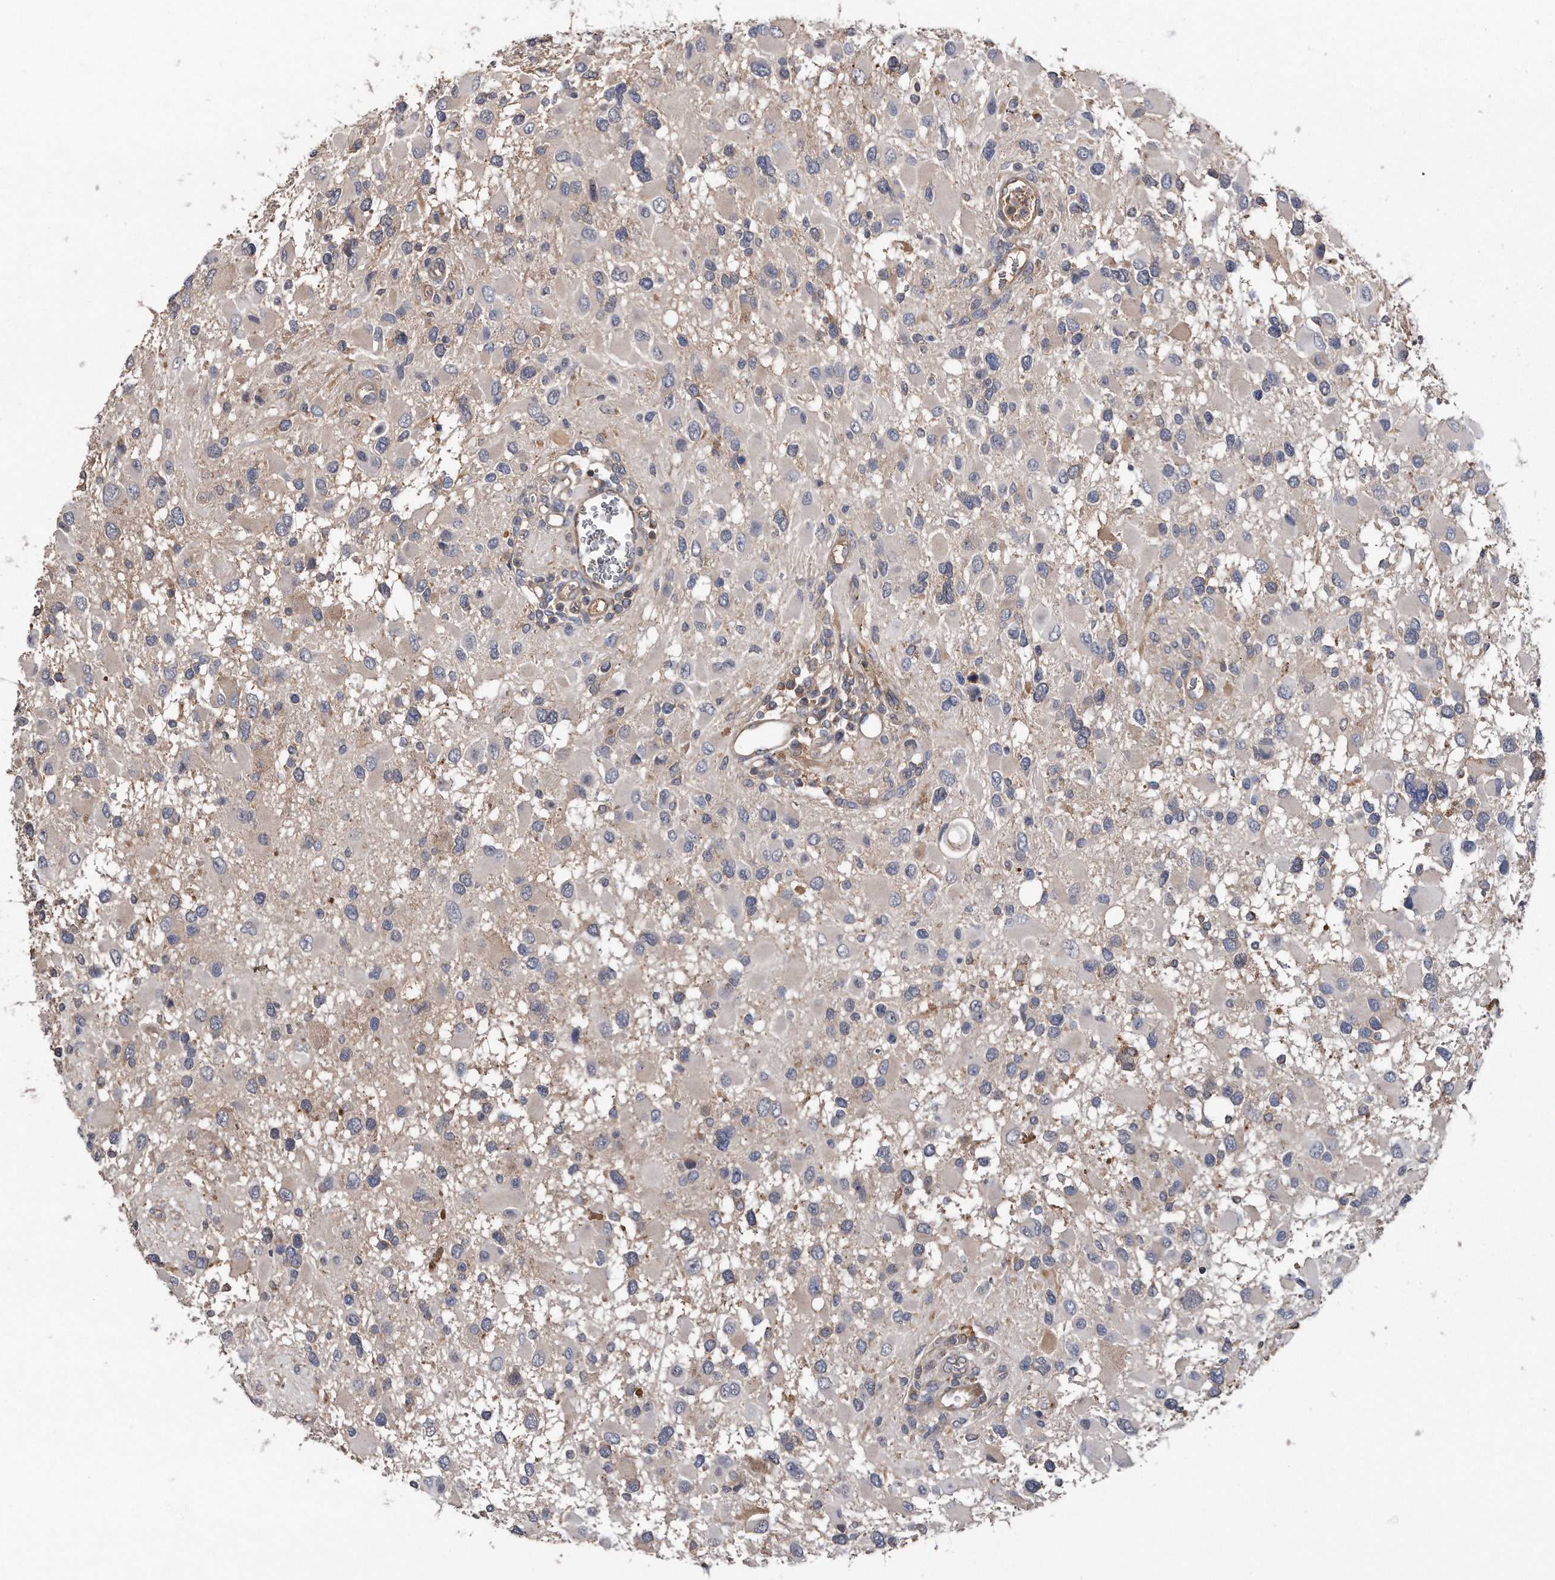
{"staining": {"intensity": "negative", "quantity": "none", "location": "none"}, "tissue": "glioma", "cell_type": "Tumor cells", "image_type": "cancer", "snomed": [{"axis": "morphology", "description": "Glioma, malignant, High grade"}, {"axis": "topography", "description": "Brain"}], "caption": "Immunohistochemical staining of glioma displays no significant expression in tumor cells.", "gene": "KCND3", "patient": {"sex": "male", "age": 53}}